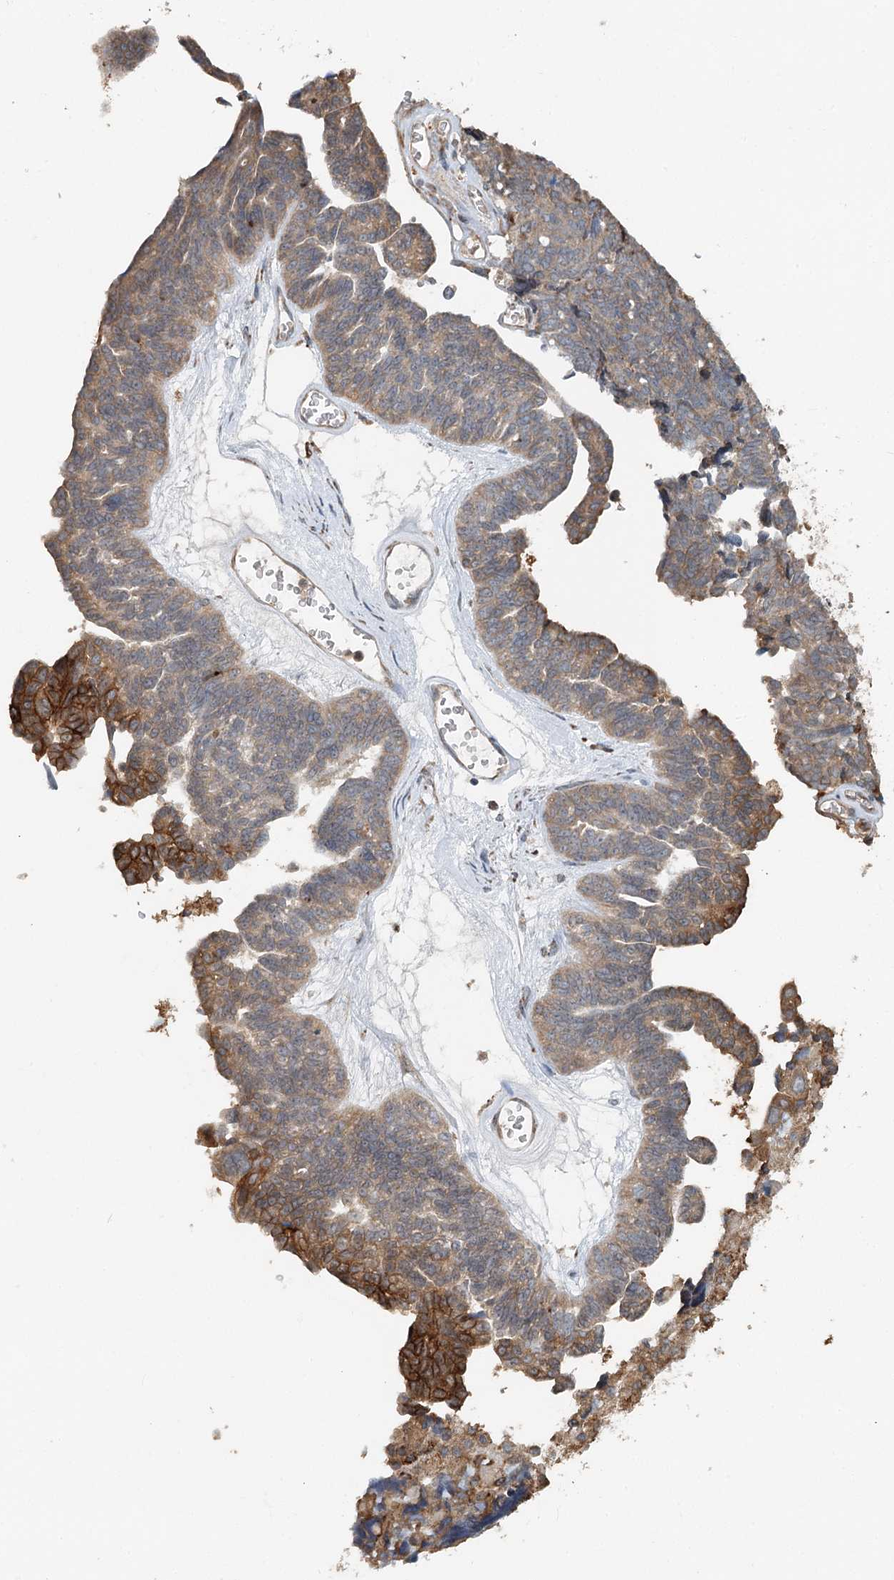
{"staining": {"intensity": "strong", "quantity": "<25%", "location": "cytoplasmic/membranous"}, "tissue": "ovarian cancer", "cell_type": "Tumor cells", "image_type": "cancer", "snomed": [{"axis": "morphology", "description": "Cystadenocarcinoma, serous, NOS"}, {"axis": "topography", "description": "Ovary"}], "caption": "Strong cytoplasmic/membranous protein staining is seen in approximately <25% of tumor cells in serous cystadenocarcinoma (ovarian). Using DAB (brown) and hematoxylin (blue) stains, captured at high magnification using brightfield microscopy.", "gene": "RNF111", "patient": {"sex": "female", "age": 79}}